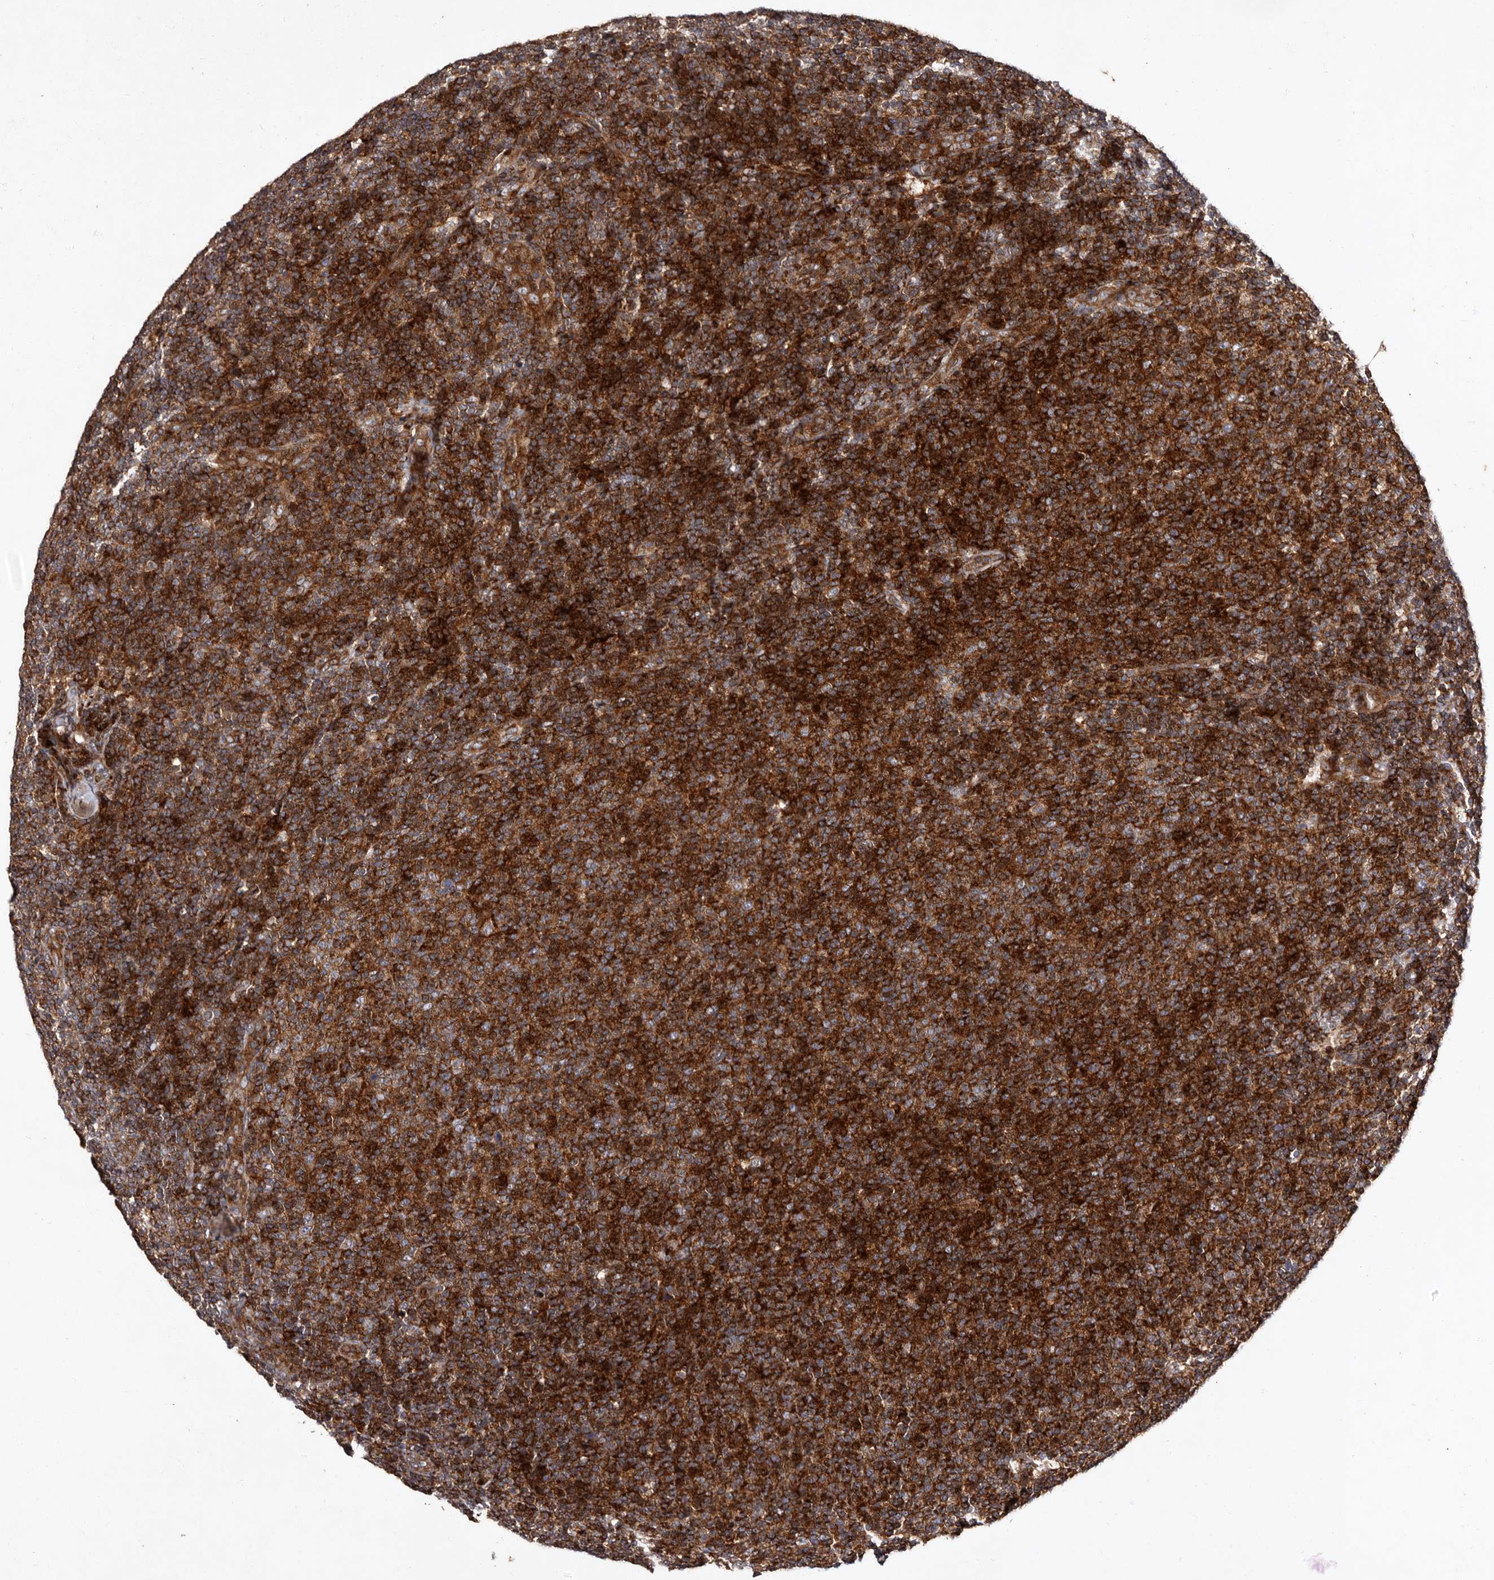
{"staining": {"intensity": "strong", "quantity": ">75%", "location": "cytoplasmic/membranous"}, "tissue": "lymphoma", "cell_type": "Tumor cells", "image_type": "cancer", "snomed": [{"axis": "morphology", "description": "Malignant lymphoma, non-Hodgkin's type, Low grade"}, {"axis": "topography", "description": "Lymph node"}], "caption": "Immunohistochemistry (IHC) photomicrograph of neoplastic tissue: human malignant lymphoma, non-Hodgkin's type (low-grade) stained using IHC displays high levels of strong protein expression localized specifically in the cytoplasmic/membranous of tumor cells, appearing as a cytoplasmic/membranous brown color.", "gene": "PRKD3", "patient": {"sex": "male", "age": 66}}